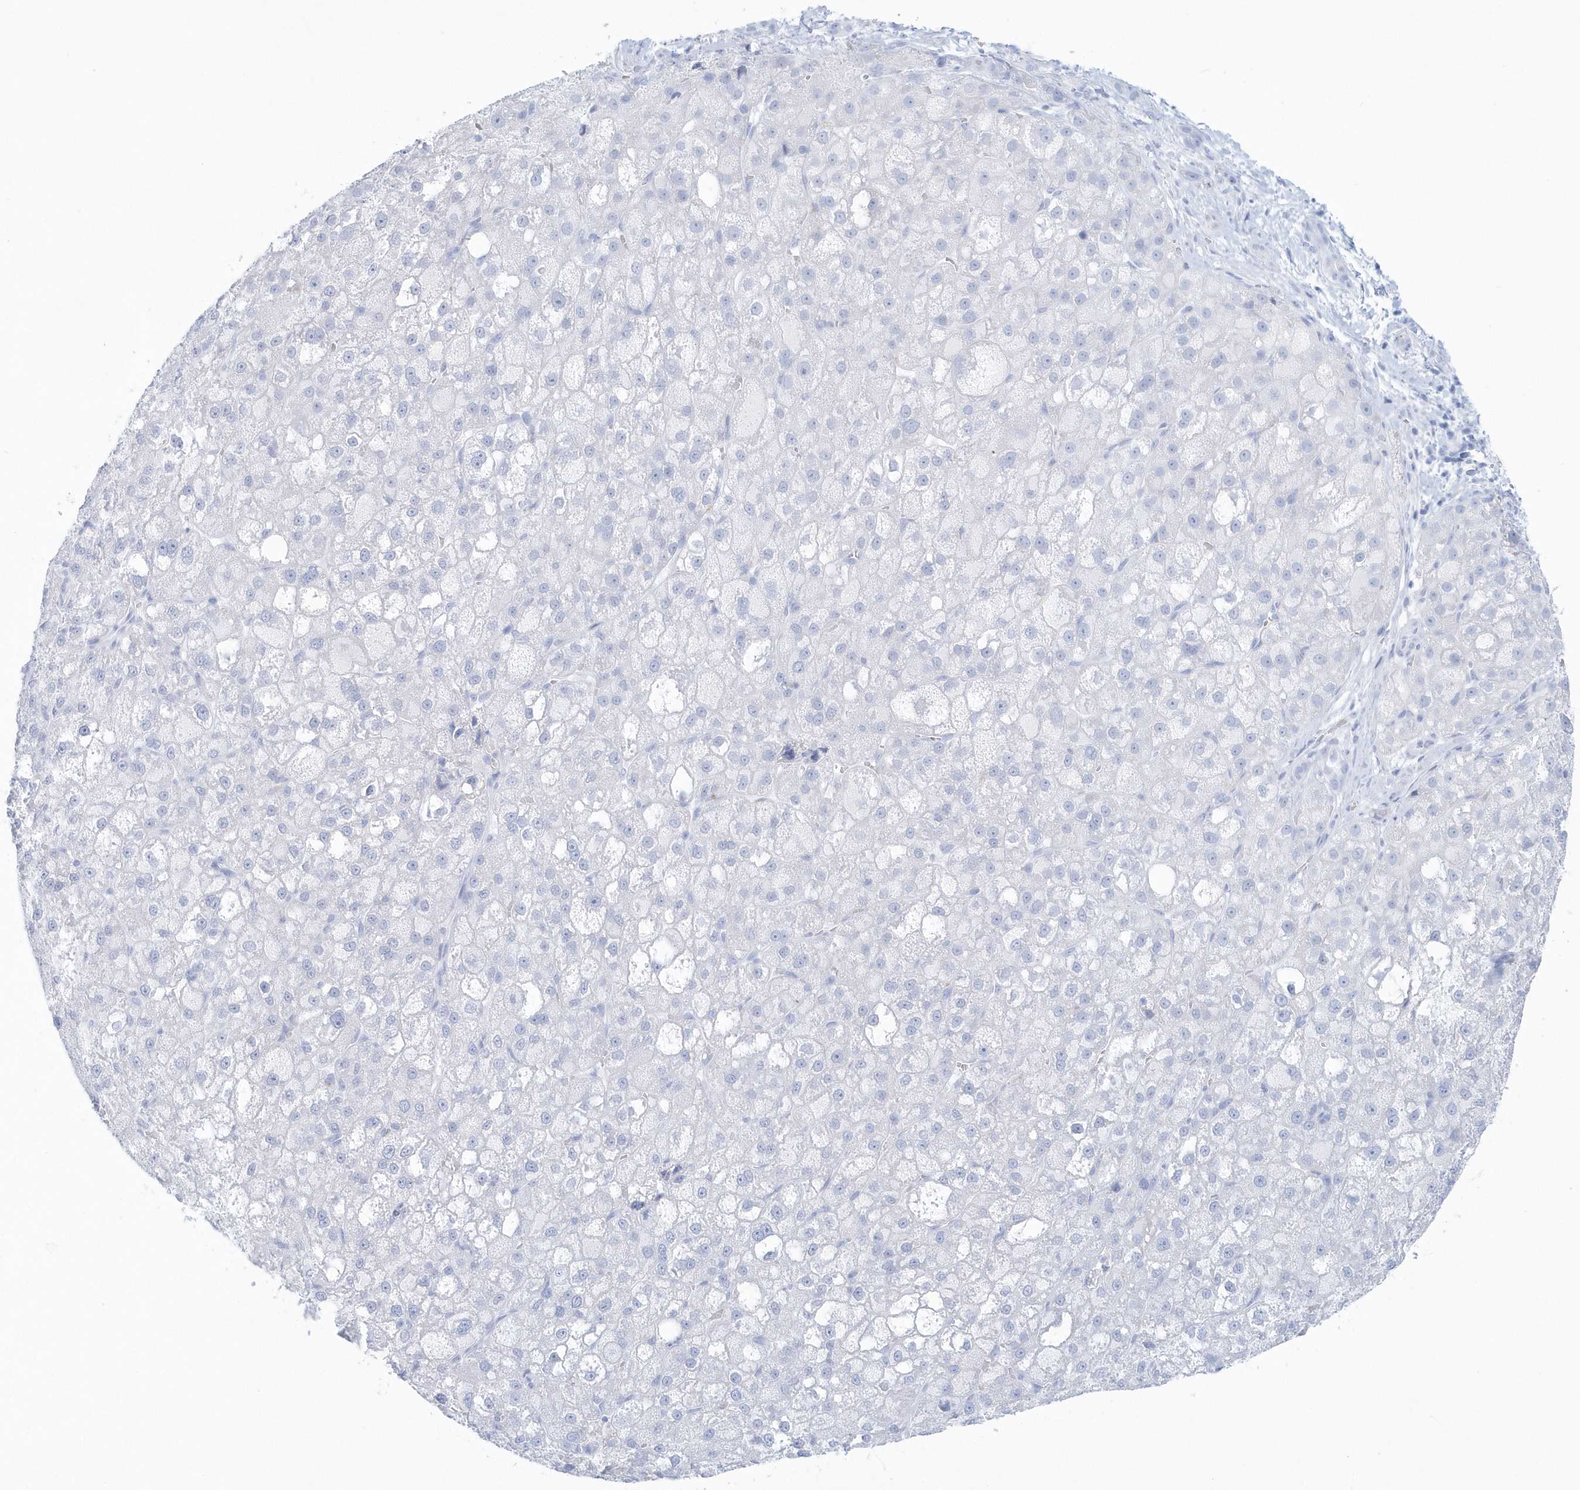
{"staining": {"intensity": "negative", "quantity": "none", "location": "none"}, "tissue": "liver cancer", "cell_type": "Tumor cells", "image_type": "cancer", "snomed": [{"axis": "morphology", "description": "Carcinoma, Hepatocellular, NOS"}, {"axis": "topography", "description": "Liver"}], "caption": "Protein analysis of liver cancer (hepatocellular carcinoma) shows no significant staining in tumor cells.", "gene": "PTPRO", "patient": {"sex": "male", "age": 57}}